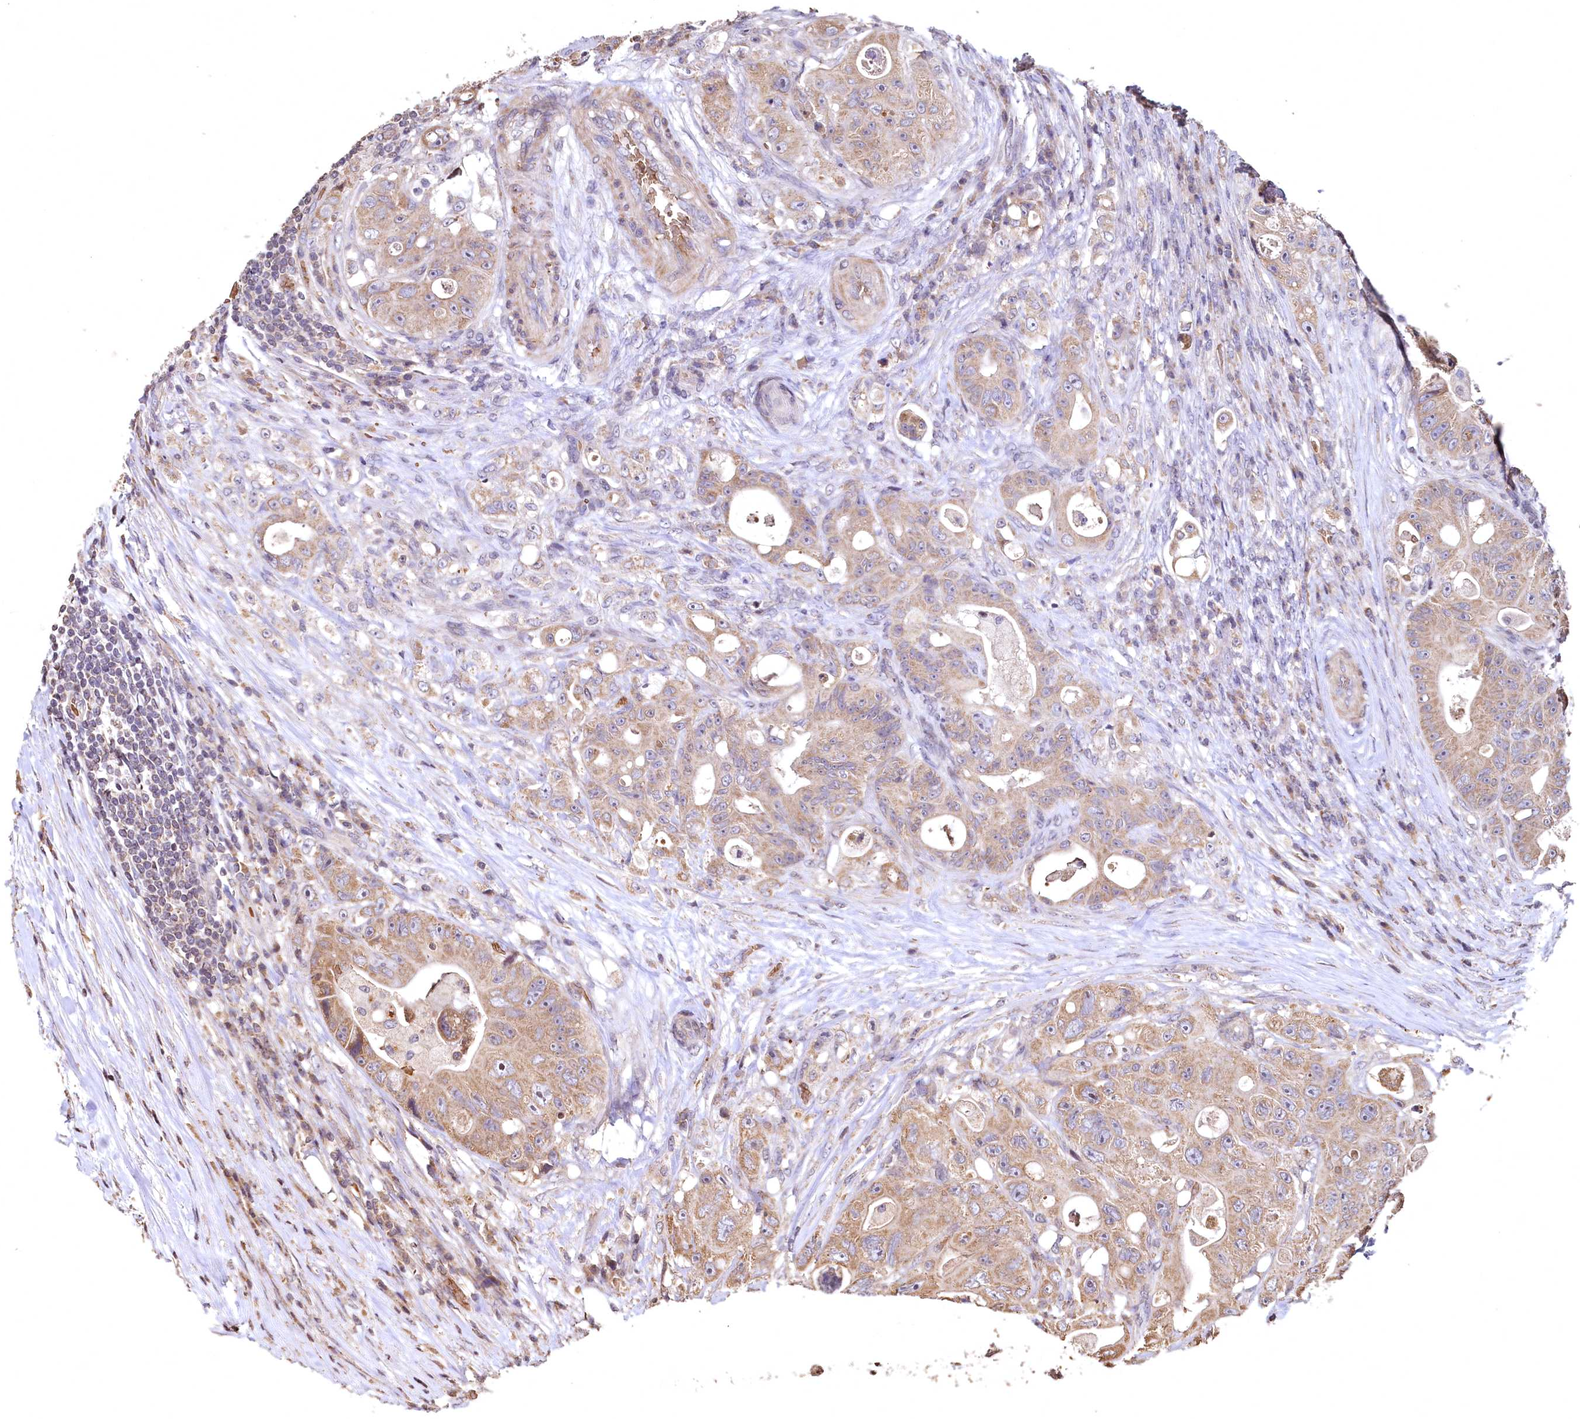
{"staining": {"intensity": "moderate", "quantity": ">75%", "location": "cytoplasmic/membranous"}, "tissue": "colorectal cancer", "cell_type": "Tumor cells", "image_type": "cancer", "snomed": [{"axis": "morphology", "description": "Adenocarcinoma, NOS"}, {"axis": "topography", "description": "Colon"}], "caption": "An immunohistochemistry (IHC) micrograph of tumor tissue is shown. Protein staining in brown shows moderate cytoplasmic/membranous positivity in colorectal cancer within tumor cells.", "gene": "SPTA1", "patient": {"sex": "female", "age": 46}}